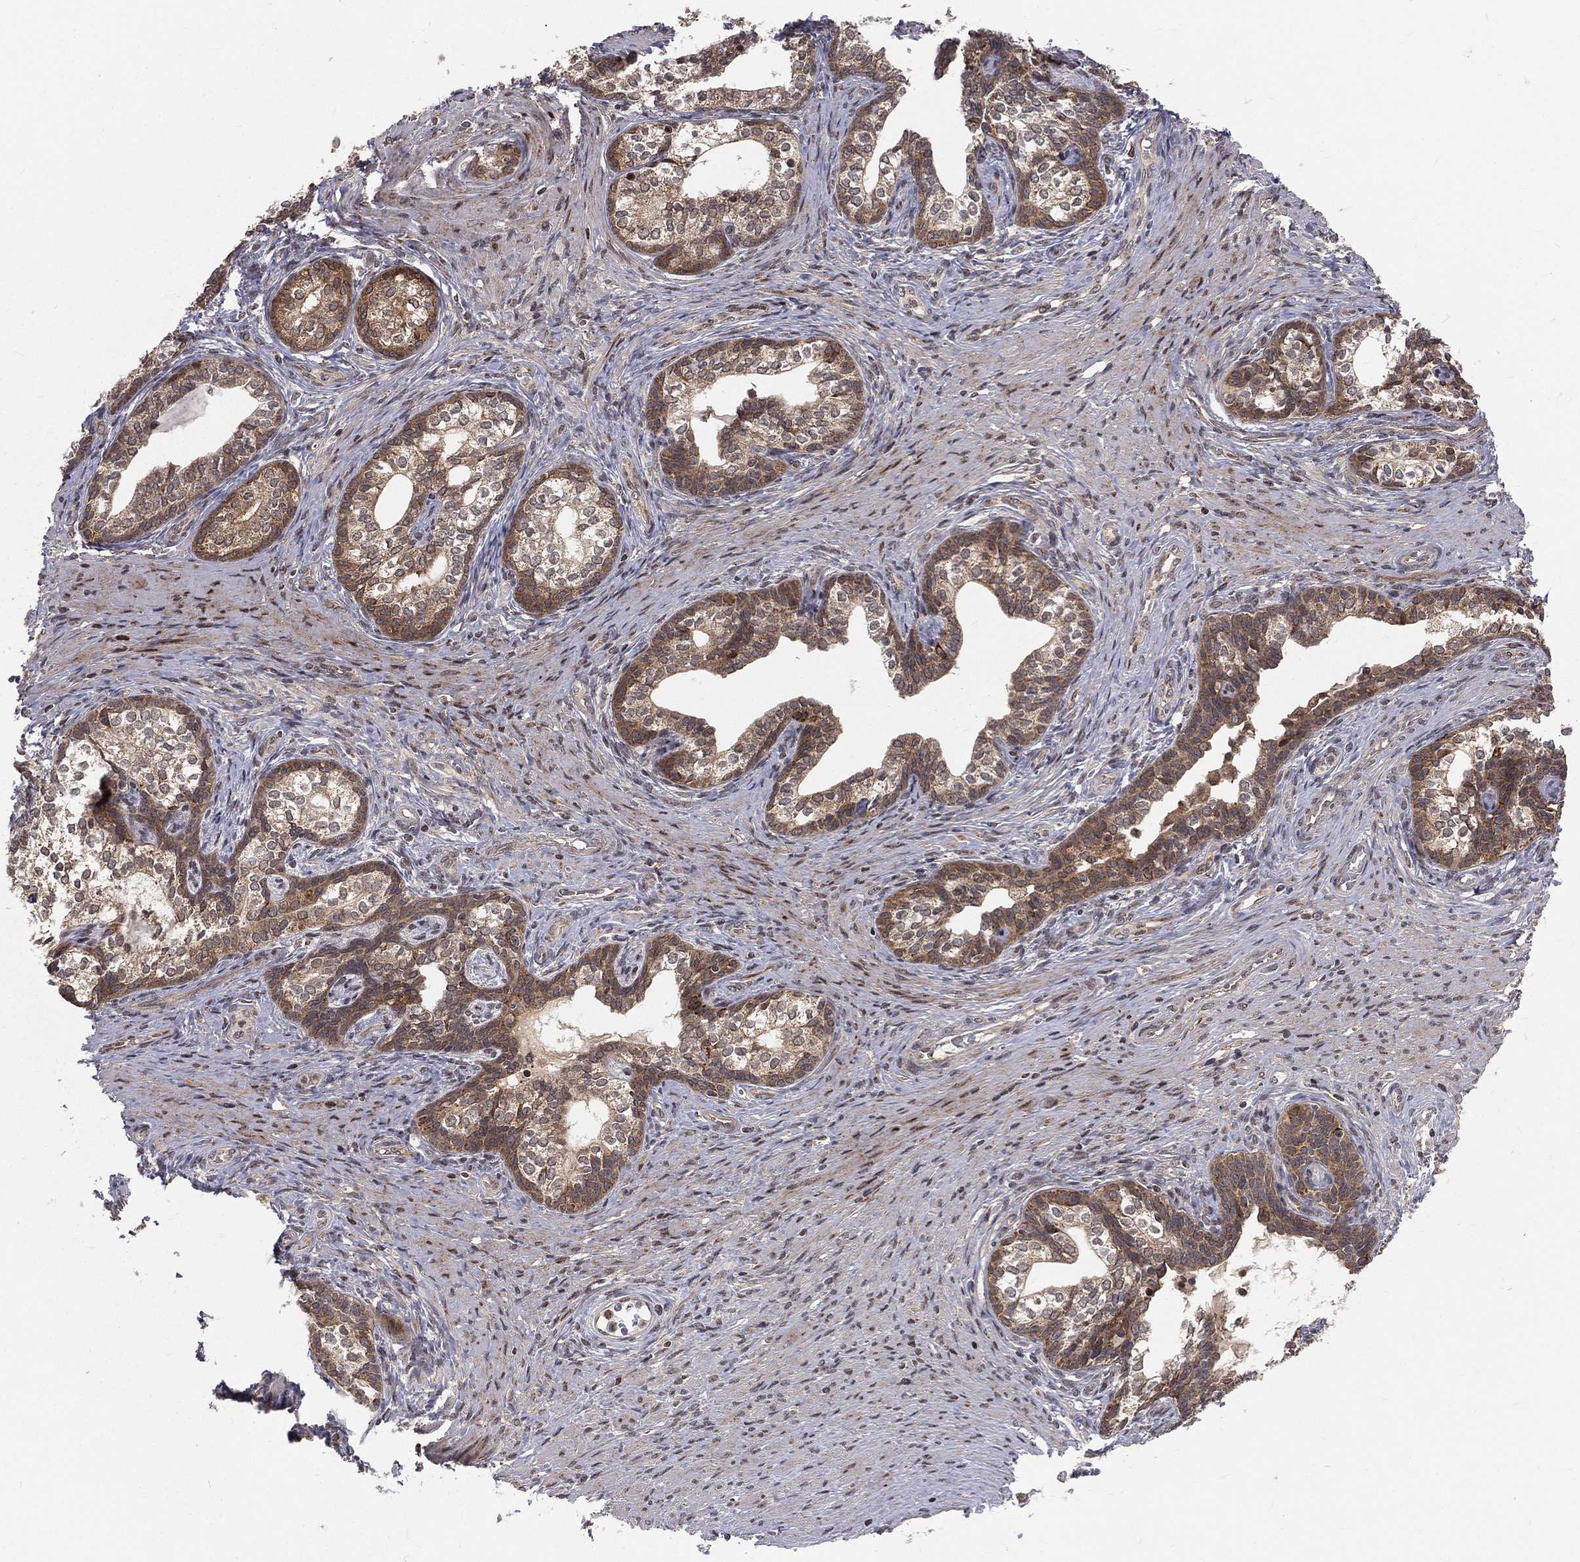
{"staining": {"intensity": "moderate", "quantity": "25%-75%", "location": "cytoplasmic/membranous"}, "tissue": "prostate cancer", "cell_type": "Tumor cells", "image_type": "cancer", "snomed": [{"axis": "morphology", "description": "Adenocarcinoma, NOS"}, {"axis": "morphology", "description": "Adenocarcinoma, High grade"}, {"axis": "topography", "description": "Prostate"}], "caption": "Protein staining shows moderate cytoplasmic/membranous staining in about 25%-75% of tumor cells in prostate adenocarcinoma.", "gene": "MDM2", "patient": {"sex": "male", "age": 61}}